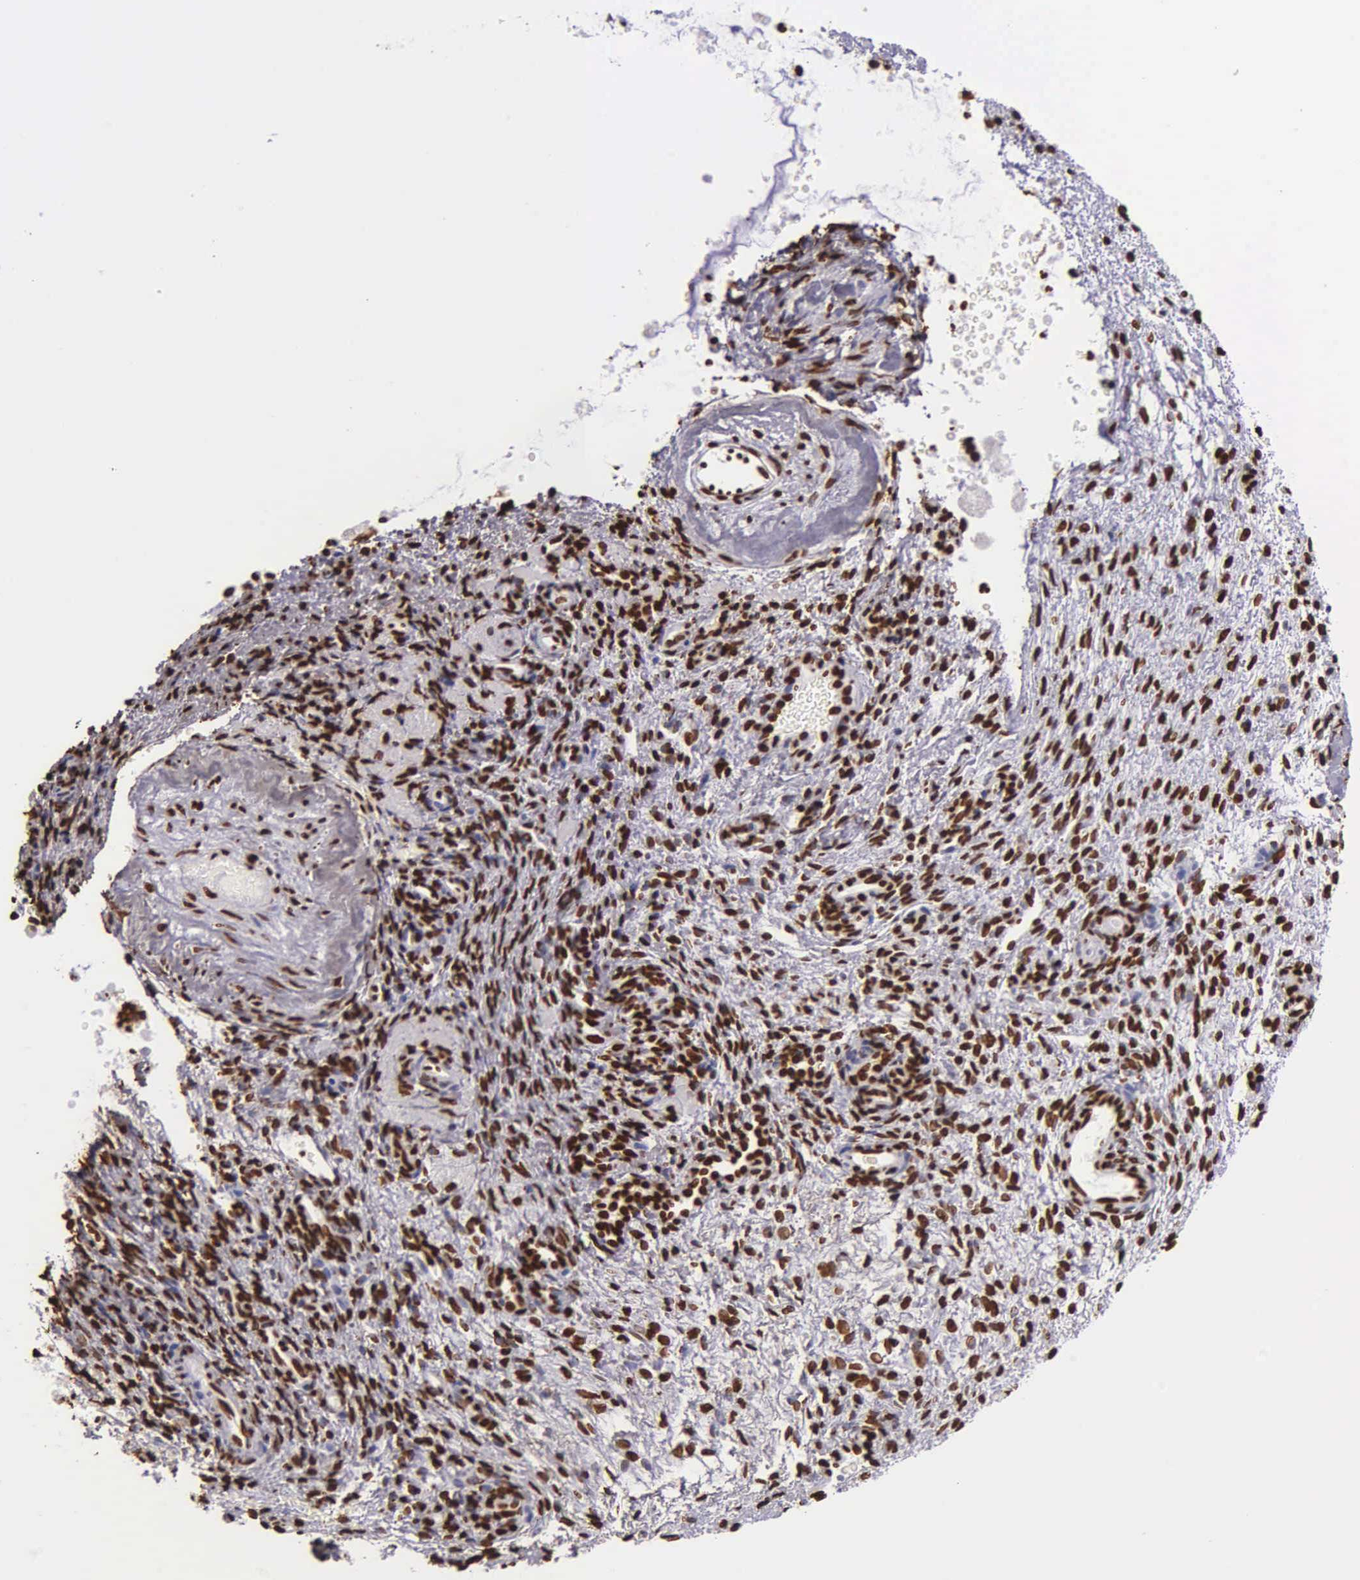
{"staining": {"intensity": "strong", "quantity": ">75%", "location": "nuclear"}, "tissue": "ovarian cancer", "cell_type": "Tumor cells", "image_type": "cancer", "snomed": [{"axis": "morphology", "description": "Carcinoma, endometroid"}, {"axis": "topography", "description": "Ovary"}], "caption": "DAB (3,3'-diaminobenzidine) immunohistochemical staining of endometroid carcinoma (ovarian) displays strong nuclear protein expression in about >75% of tumor cells.", "gene": "H1-0", "patient": {"sex": "female", "age": 52}}